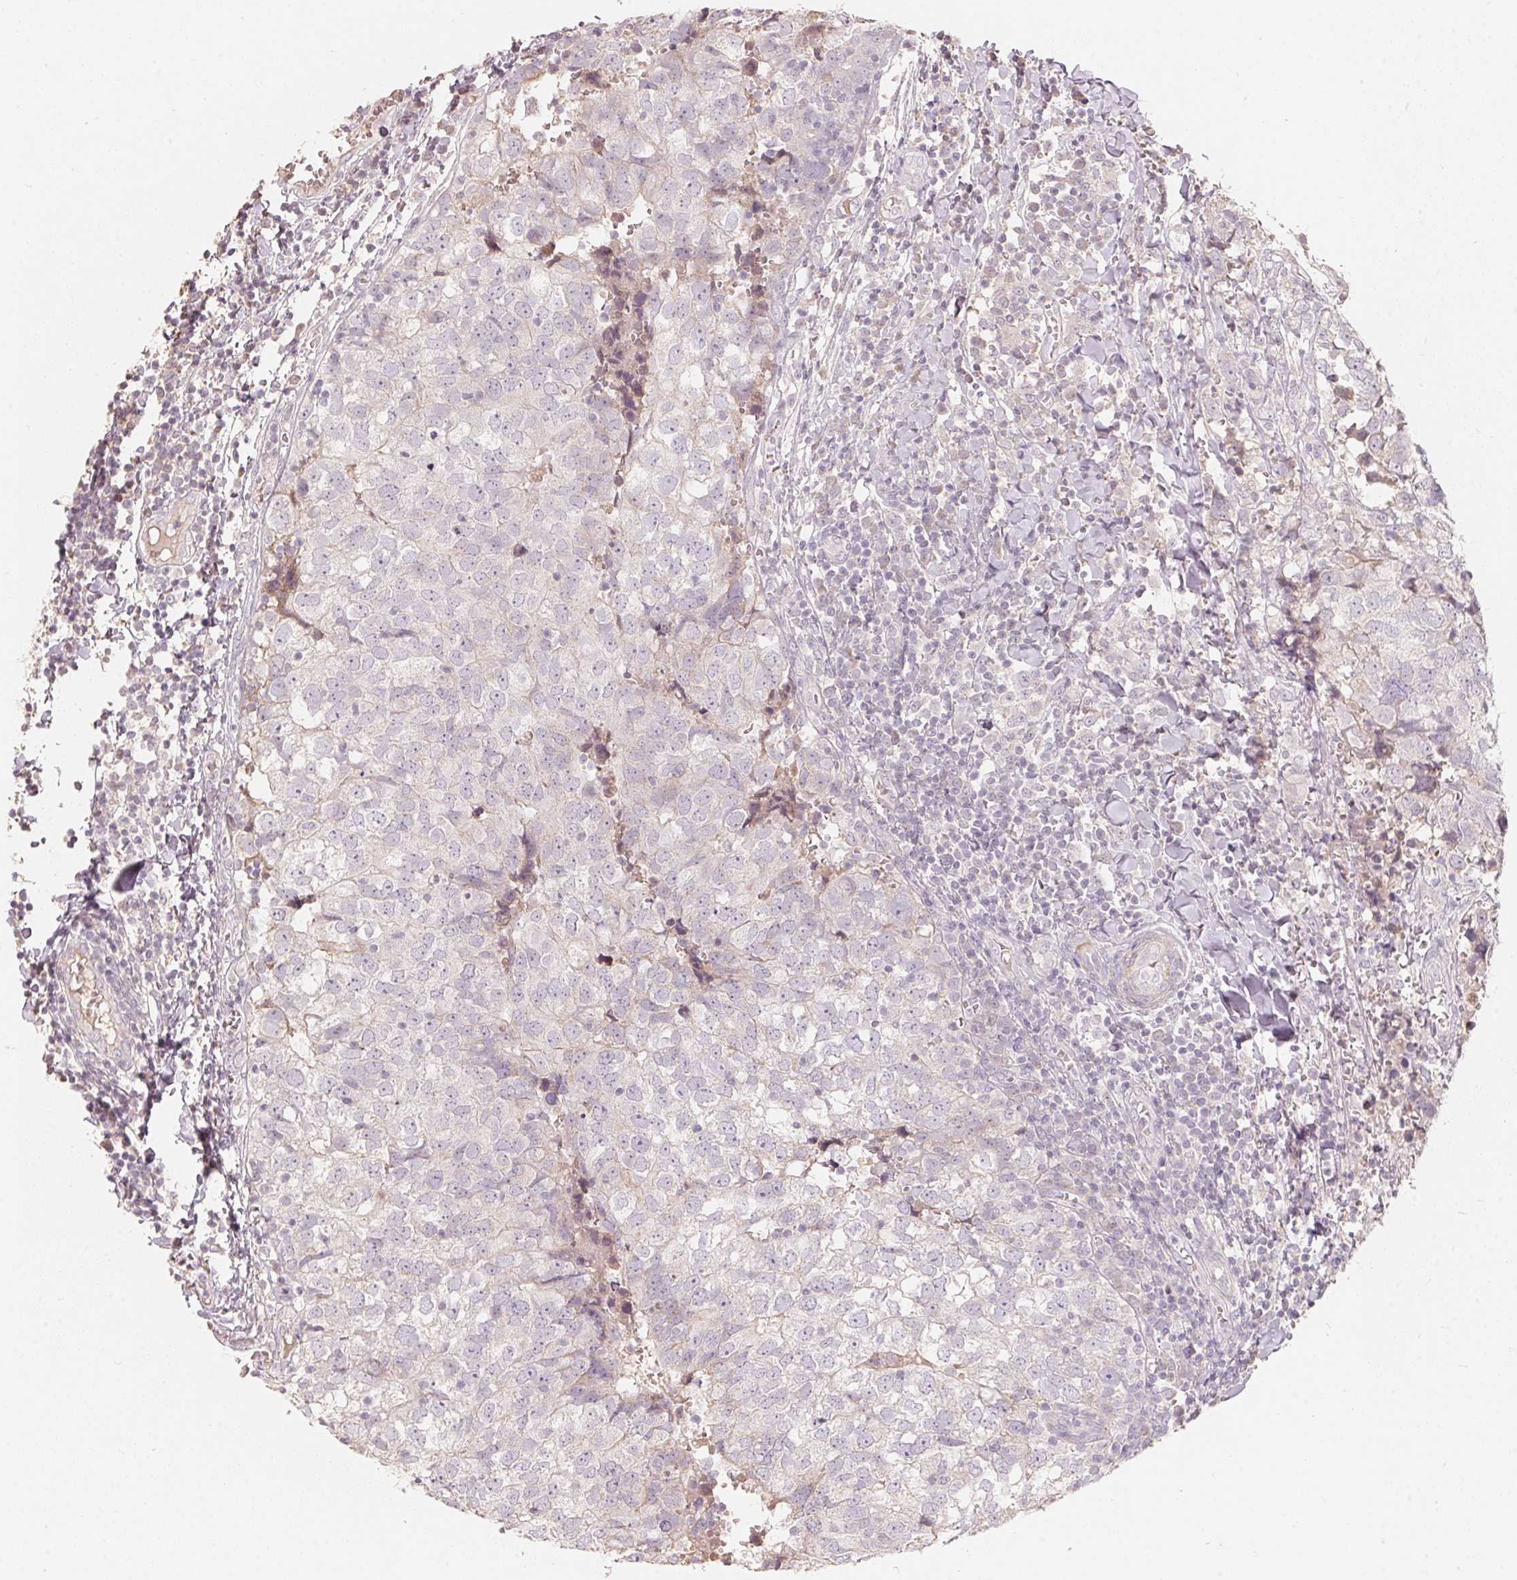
{"staining": {"intensity": "moderate", "quantity": "<25%", "location": "cytoplasmic/membranous"}, "tissue": "breast cancer", "cell_type": "Tumor cells", "image_type": "cancer", "snomed": [{"axis": "morphology", "description": "Duct carcinoma"}, {"axis": "topography", "description": "Breast"}], "caption": "High-power microscopy captured an IHC photomicrograph of breast cancer (invasive ductal carcinoma), revealing moderate cytoplasmic/membranous expression in approximately <25% of tumor cells. (Brightfield microscopy of DAB IHC at high magnification).", "gene": "TP53AIP1", "patient": {"sex": "female", "age": 30}}